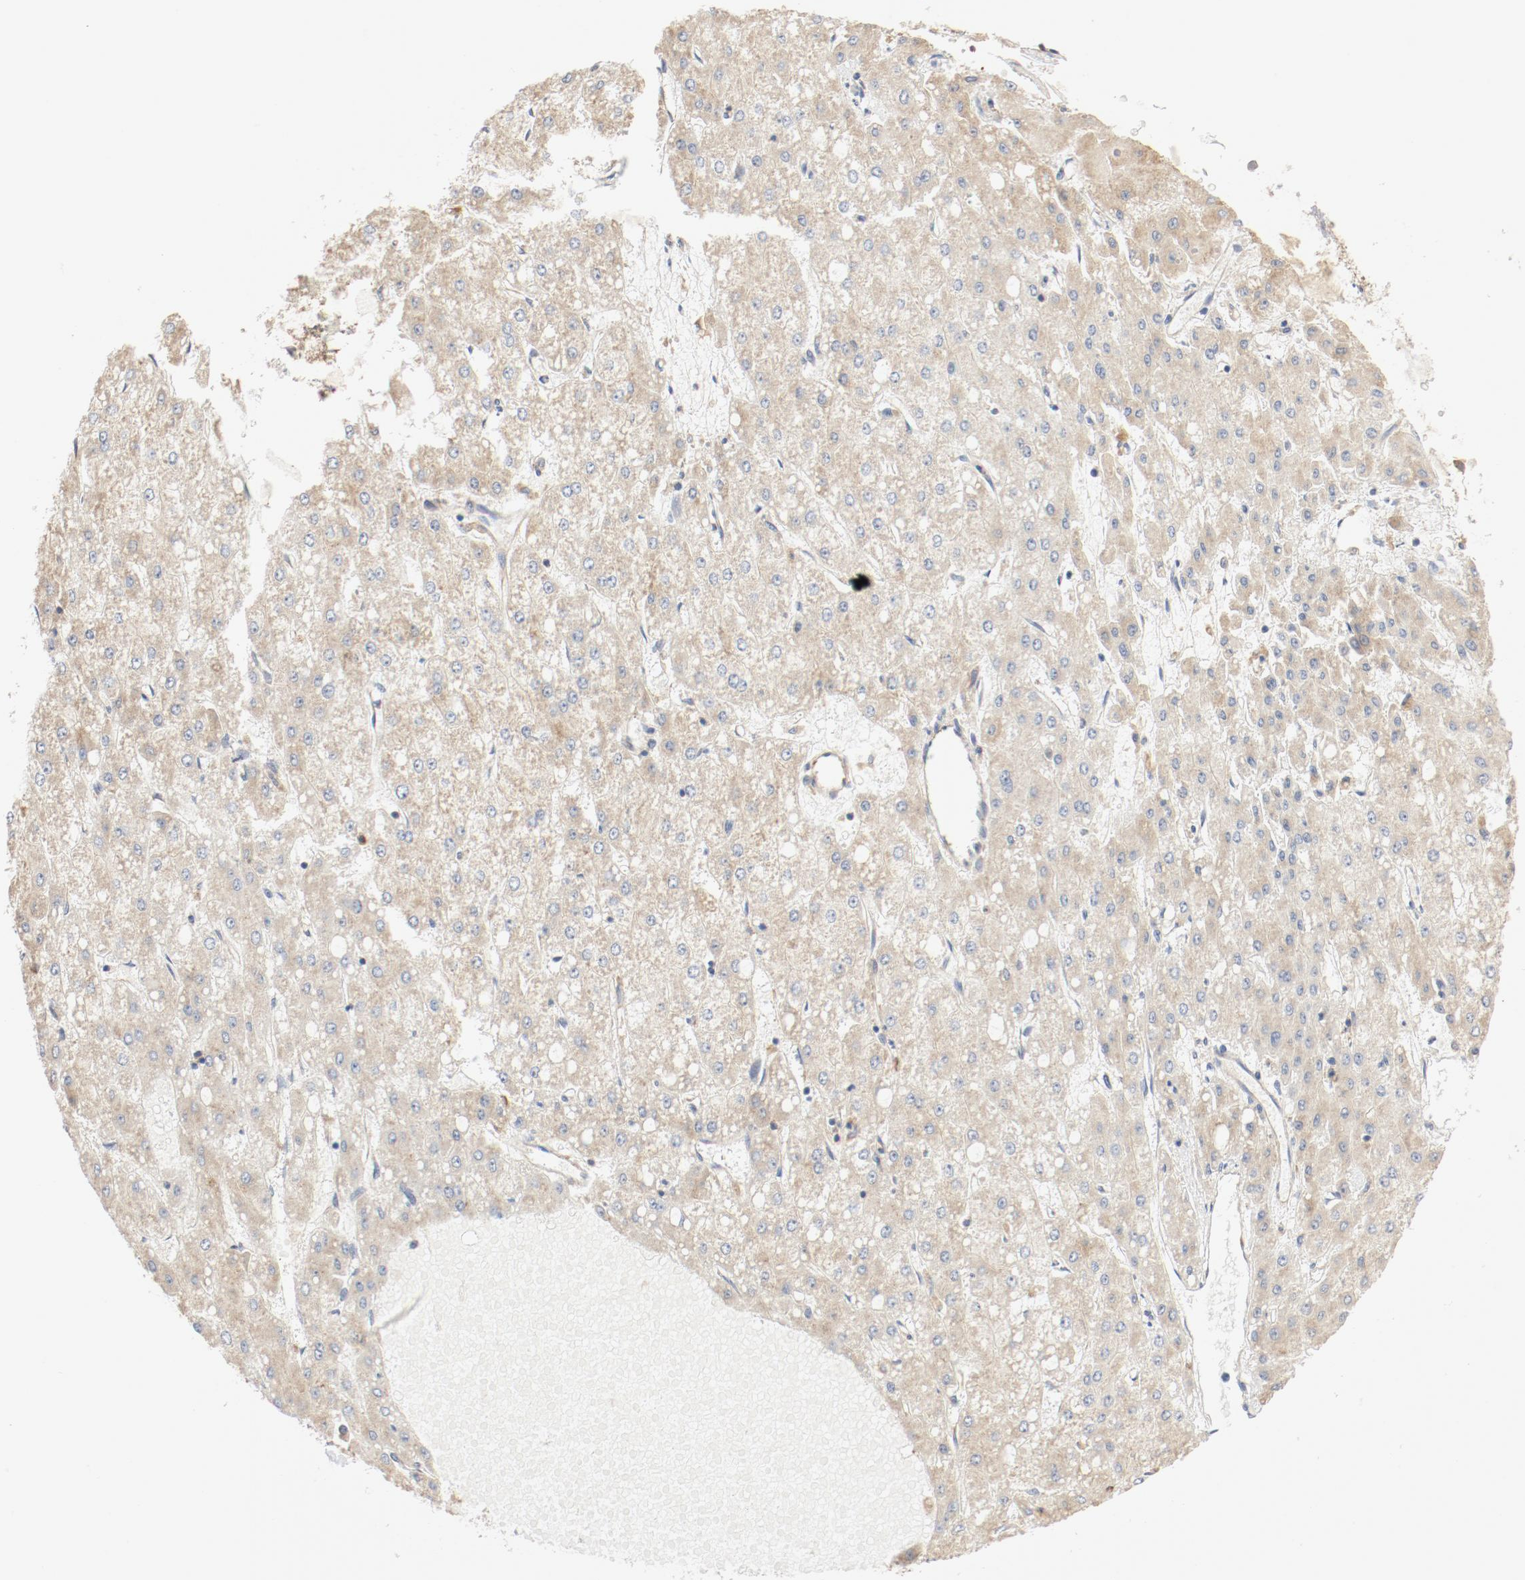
{"staining": {"intensity": "moderate", "quantity": ">75%", "location": "cytoplasmic/membranous"}, "tissue": "liver cancer", "cell_type": "Tumor cells", "image_type": "cancer", "snomed": [{"axis": "morphology", "description": "Carcinoma, Hepatocellular, NOS"}, {"axis": "topography", "description": "Liver"}], "caption": "Liver cancer (hepatocellular carcinoma) stained with a brown dye displays moderate cytoplasmic/membranous positive staining in about >75% of tumor cells.", "gene": "RPS6", "patient": {"sex": "female", "age": 52}}